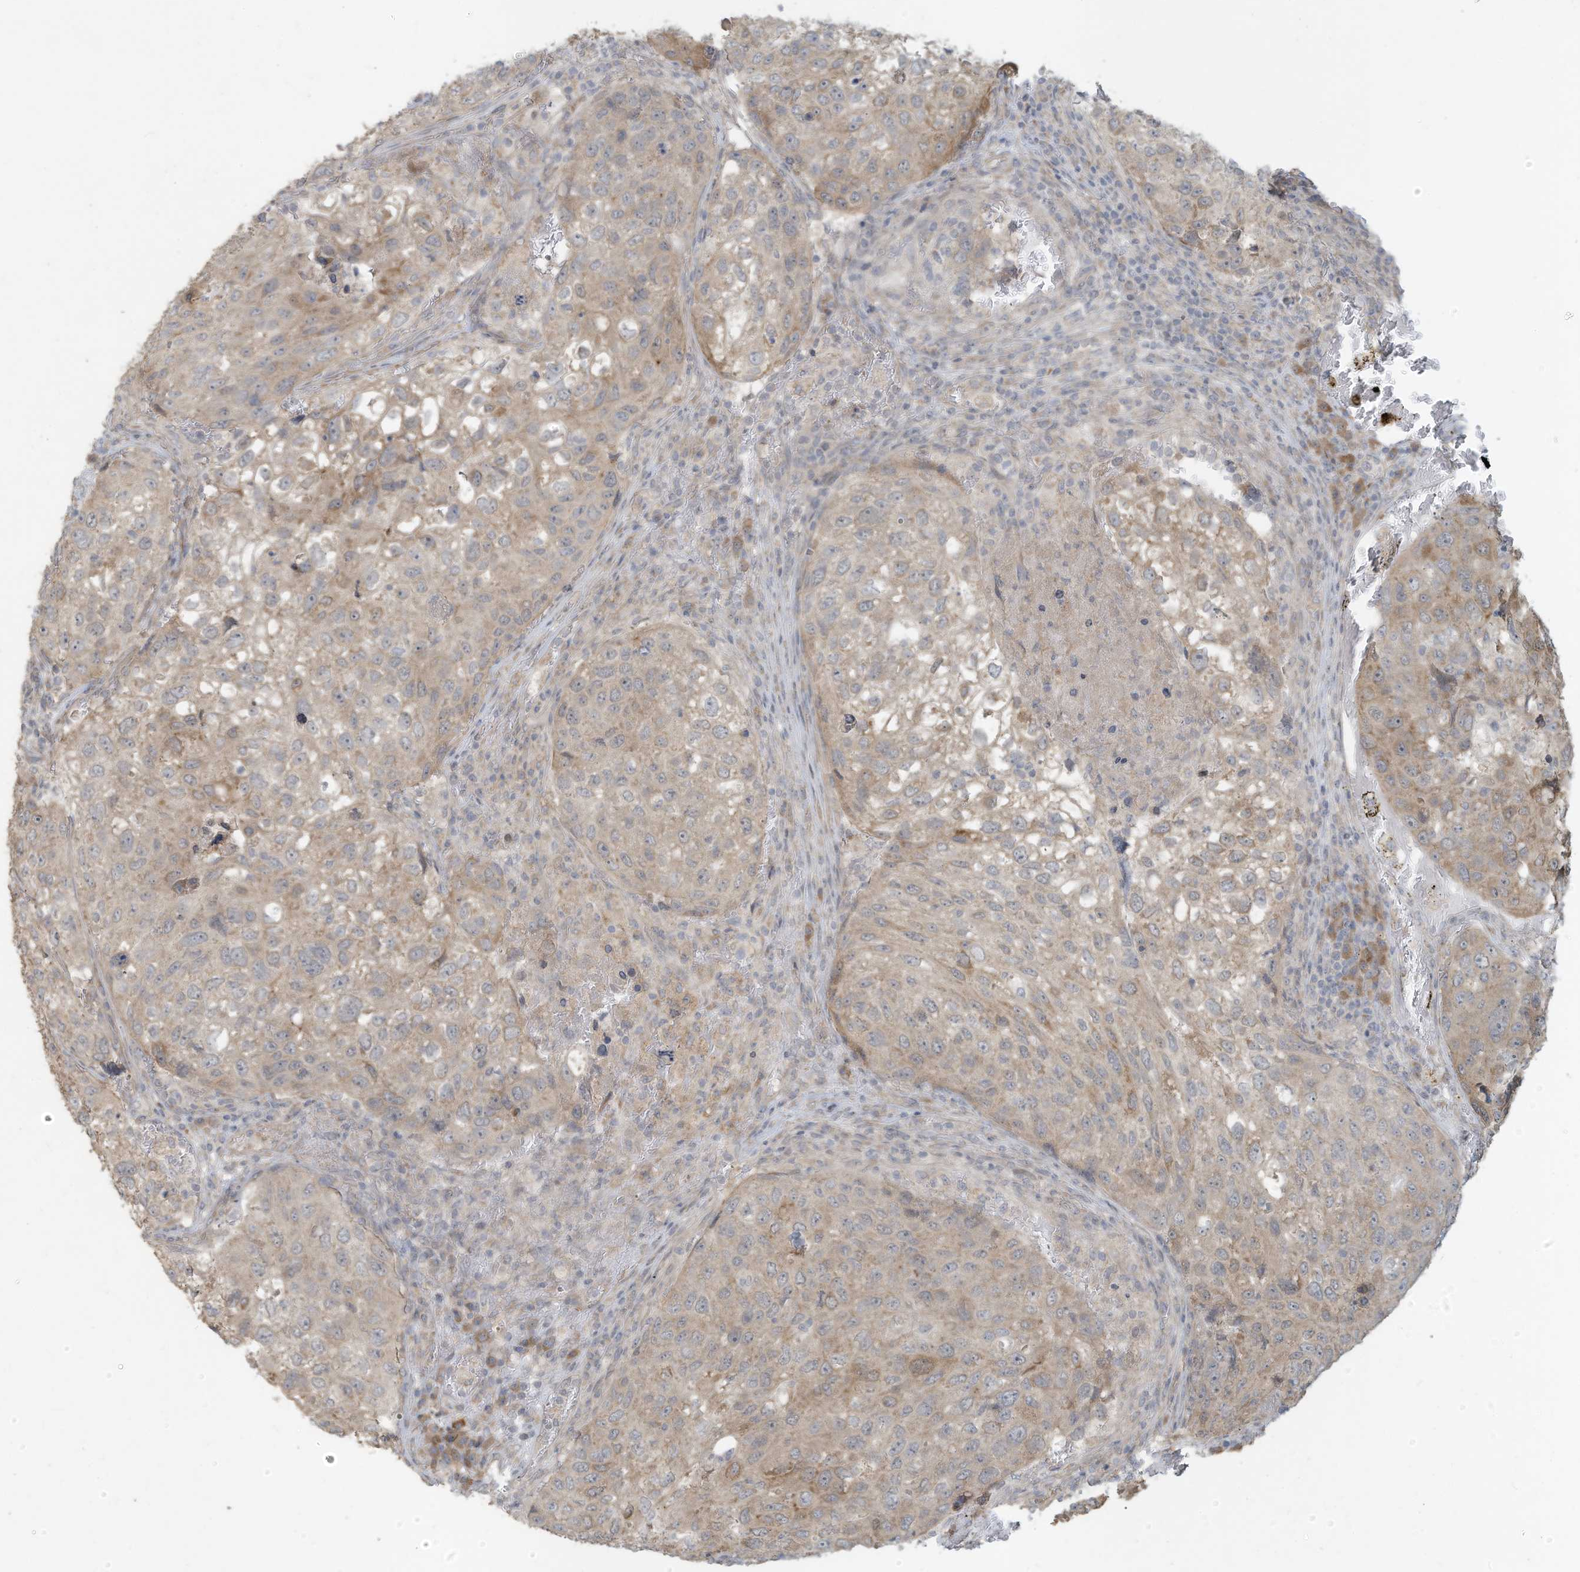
{"staining": {"intensity": "weak", "quantity": "25%-75%", "location": "cytoplasmic/membranous"}, "tissue": "urothelial cancer", "cell_type": "Tumor cells", "image_type": "cancer", "snomed": [{"axis": "morphology", "description": "Urothelial carcinoma, High grade"}, {"axis": "topography", "description": "Lymph node"}, {"axis": "topography", "description": "Urinary bladder"}], "caption": "DAB immunohistochemical staining of urothelial cancer reveals weak cytoplasmic/membranous protein expression in about 25%-75% of tumor cells. (DAB = brown stain, brightfield microscopy at high magnification).", "gene": "MAGIX", "patient": {"sex": "male", "age": 51}}